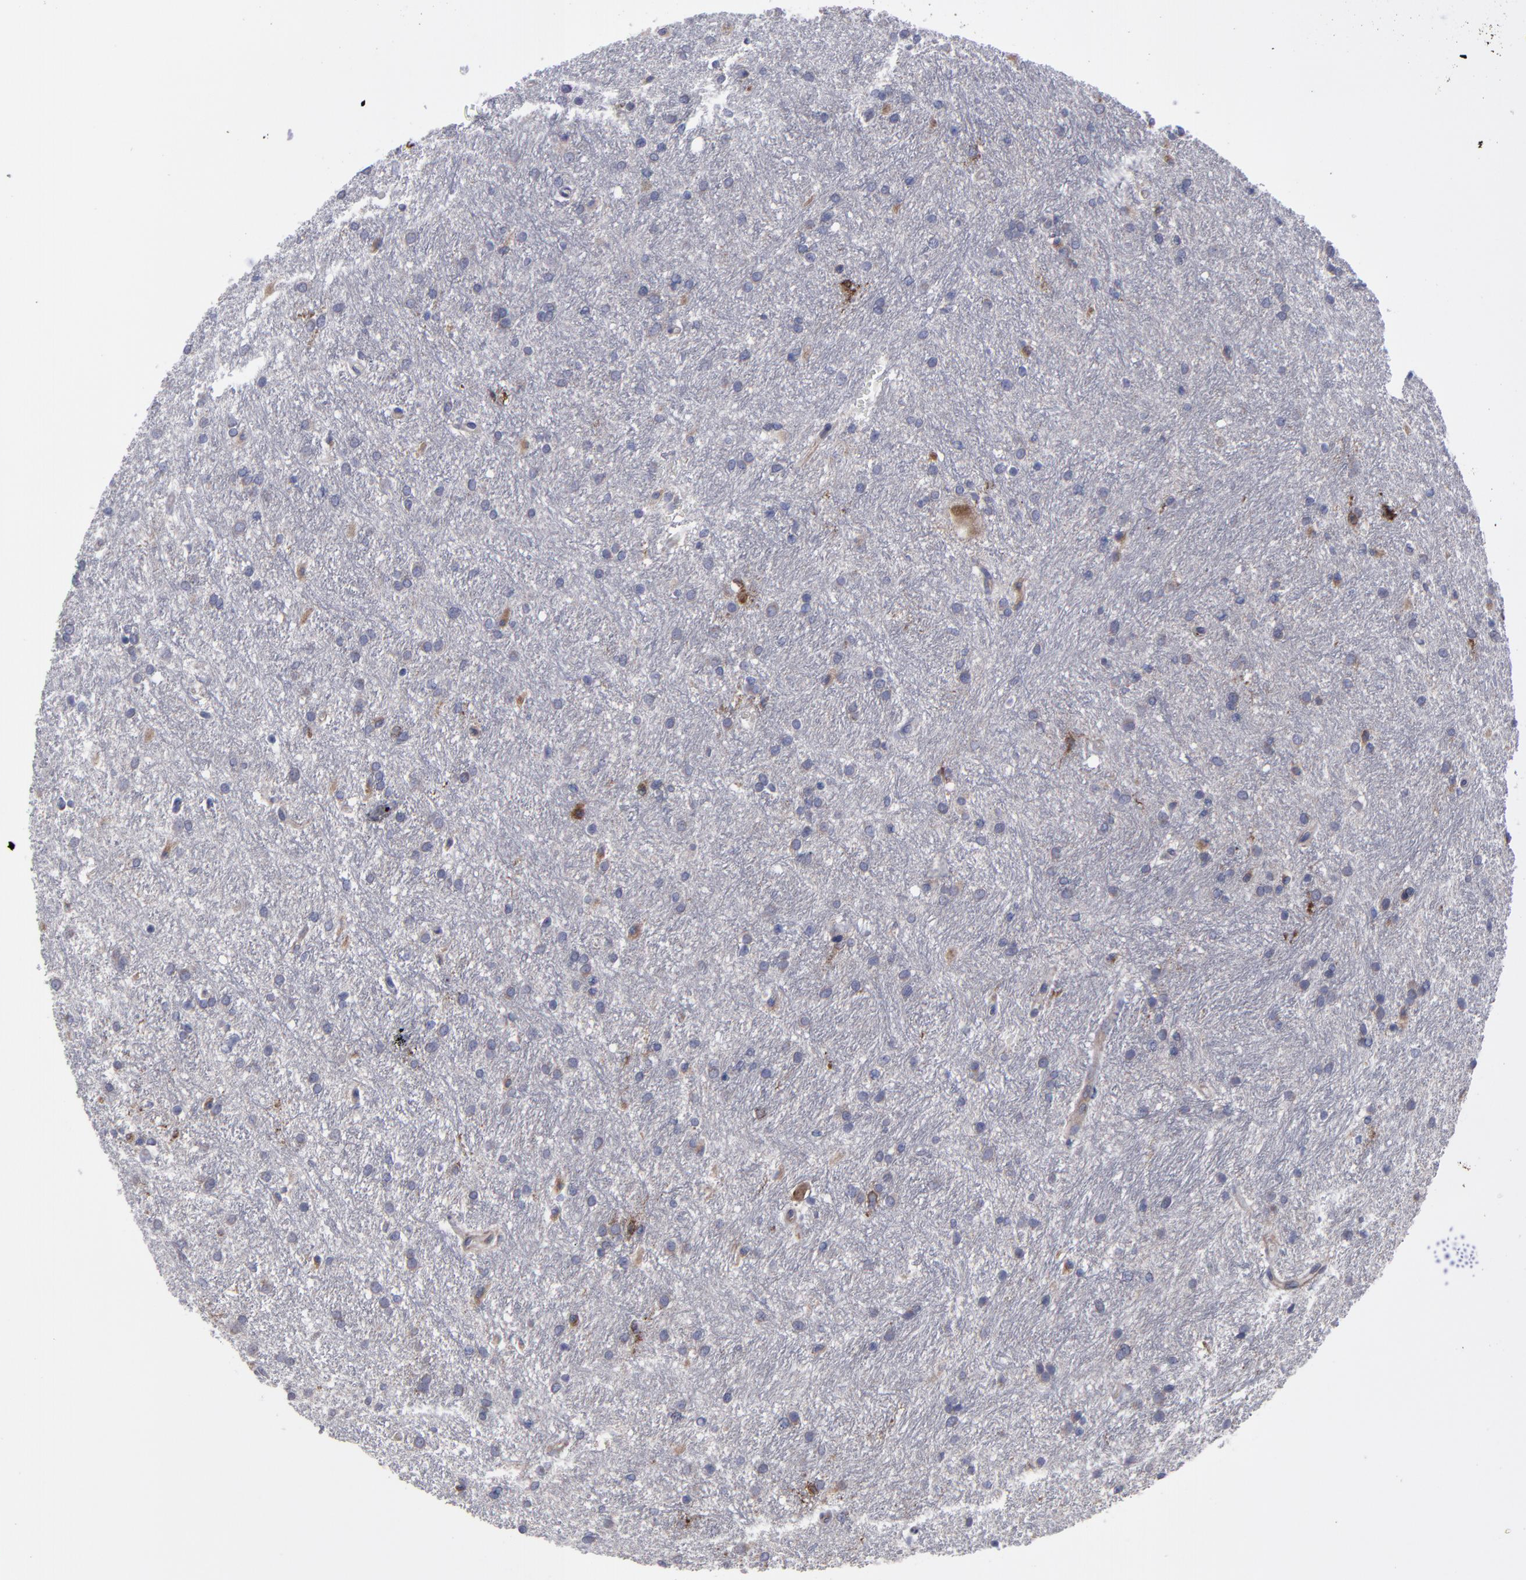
{"staining": {"intensity": "moderate", "quantity": "<25%", "location": "cytoplasmic/membranous"}, "tissue": "glioma", "cell_type": "Tumor cells", "image_type": "cancer", "snomed": [{"axis": "morphology", "description": "Glioma, malignant, High grade"}, {"axis": "topography", "description": "Brain"}], "caption": "Moderate cytoplasmic/membranous positivity is seen in approximately <25% of tumor cells in malignant glioma (high-grade).", "gene": "SLMAP", "patient": {"sex": "female", "age": 50}}